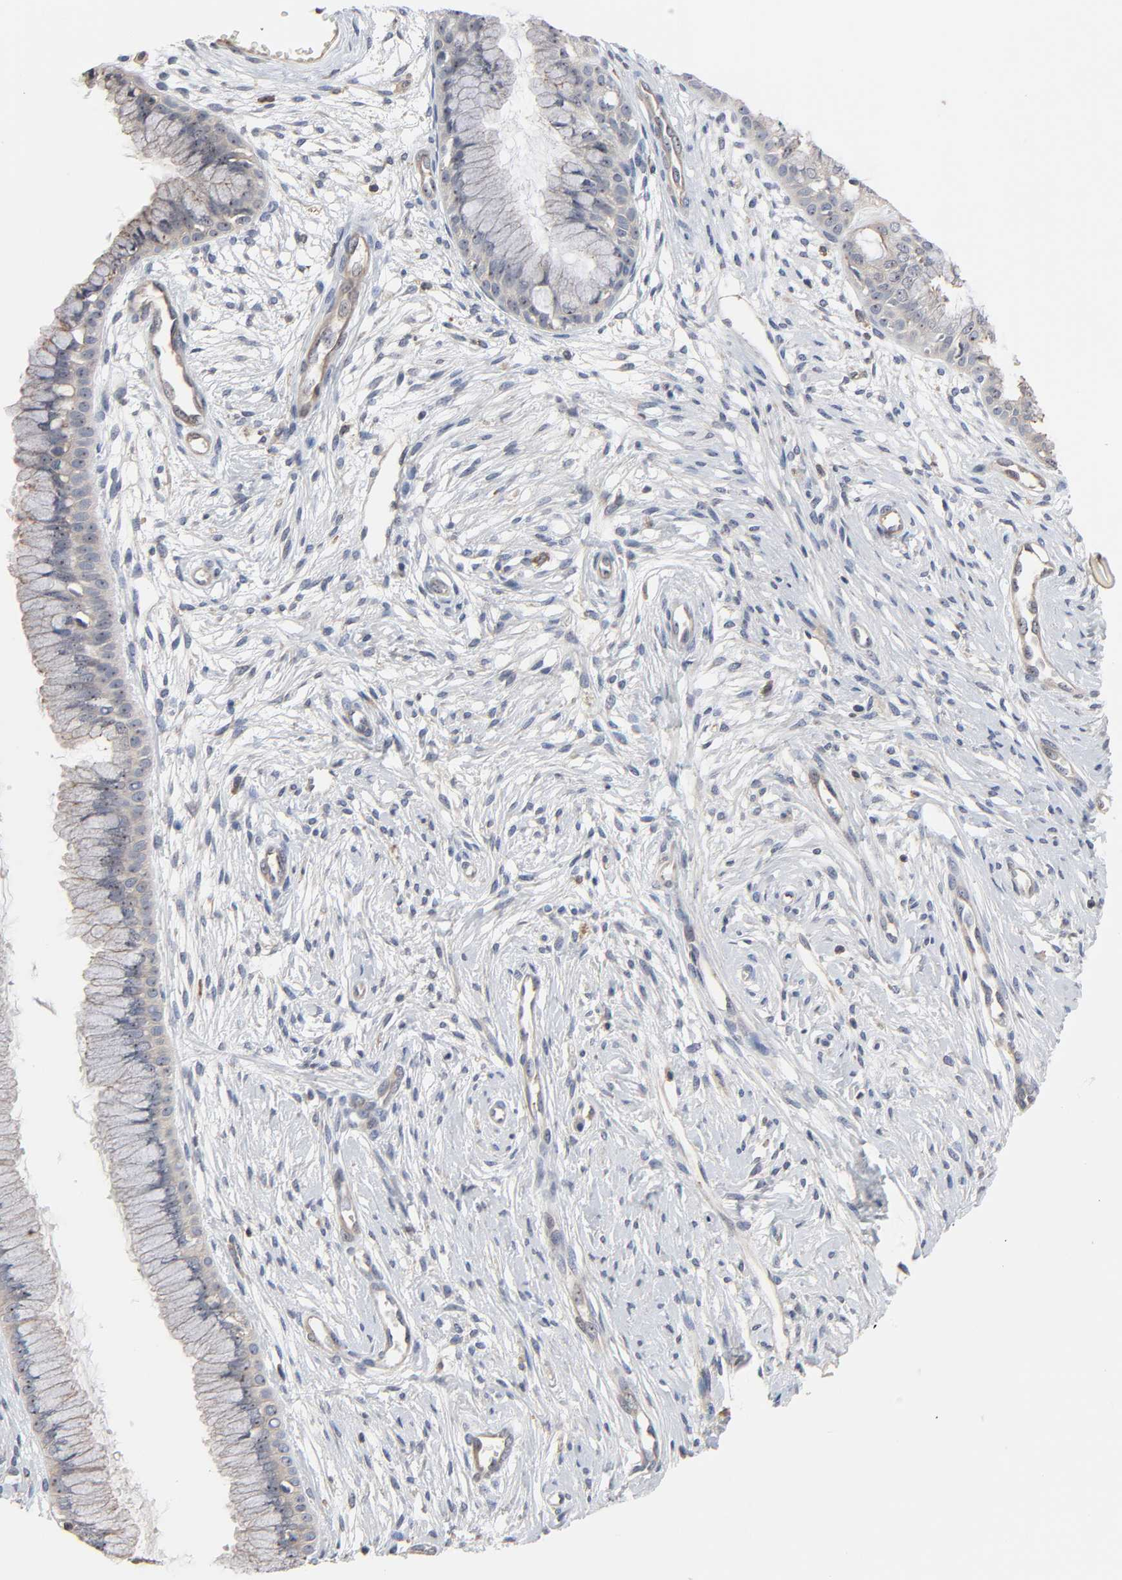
{"staining": {"intensity": "weak", "quantity": ">75%", "location": "cytoplasmic/membranous,nuclear"}, "tissue": "cervix", "cell_type": "Glandular cells", "image_type": "normal", "snomed": [{"axis": "morphology", "description": "Normal tissue, NOS"}, {"axis": "topography", "description": "Cervix"}], "caption": "Protein expression analysis of unremarkable human cervix reveals weak cytoplasmic/membranous,nuclear expression in approximately >75% of glandular cells.", "gene": "DDX10", "patient": {"sex": "female", "age": 39}}